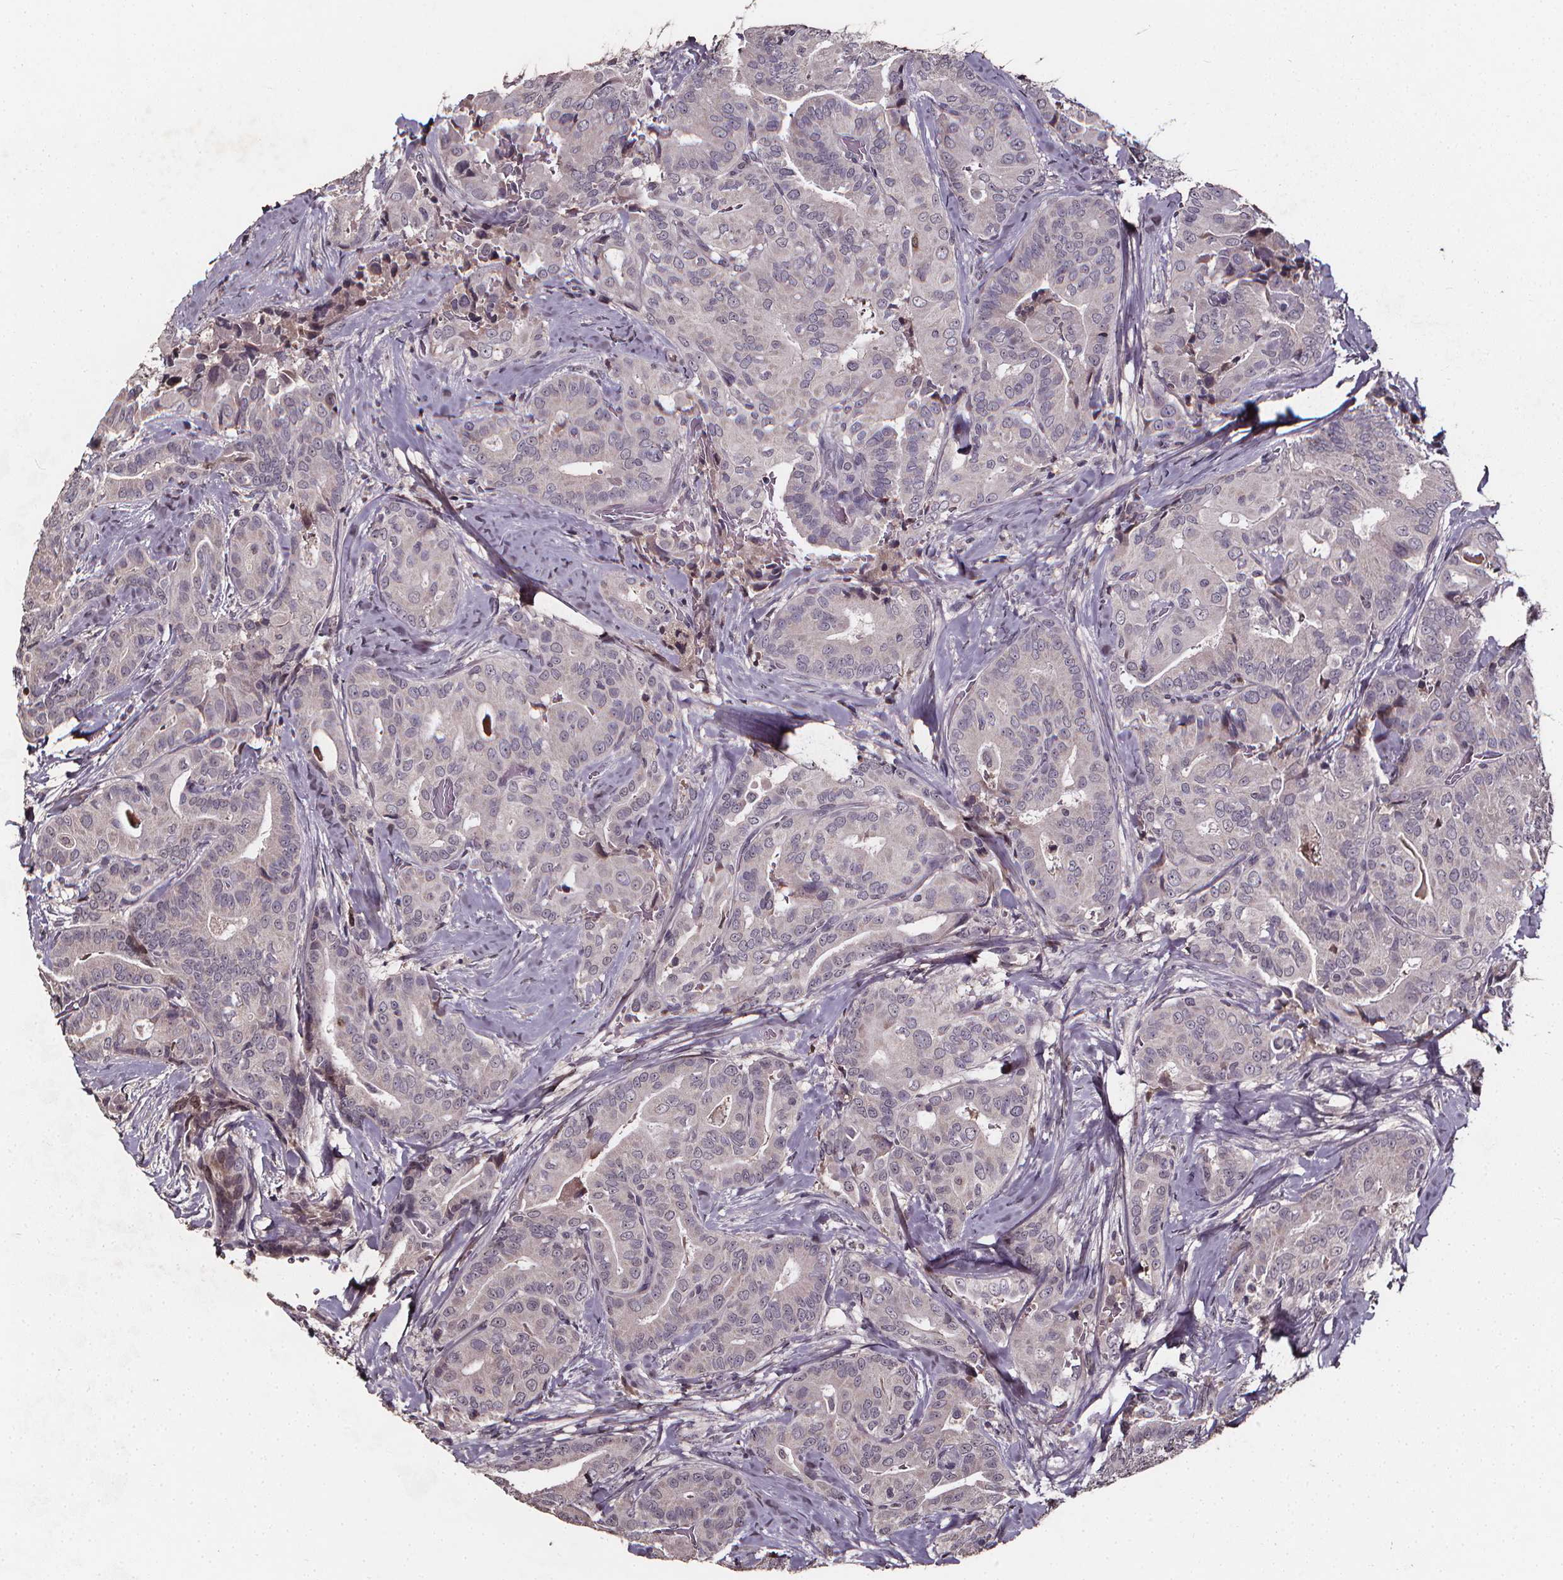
{"staining": {"intensity": "negative", "quantity": "none", "location": "none"}, "tissue": "thyroid cancer", "cell_type": "Tumor cells", "image_type": "cancer", "snomed": [{"axis": "morphology", "description": "Papillary adenocarcinoma, NOS"}, {"axis": "topography", "description": "Thyroid gland"}], "caption": "This is an IHC photomicrograph of human thyroid cancer (papillary adenocarcinoma). There is no positivity in tumor cells.", "gene": "SPAG8", "patient": {"sex": "male", "age": 61}}